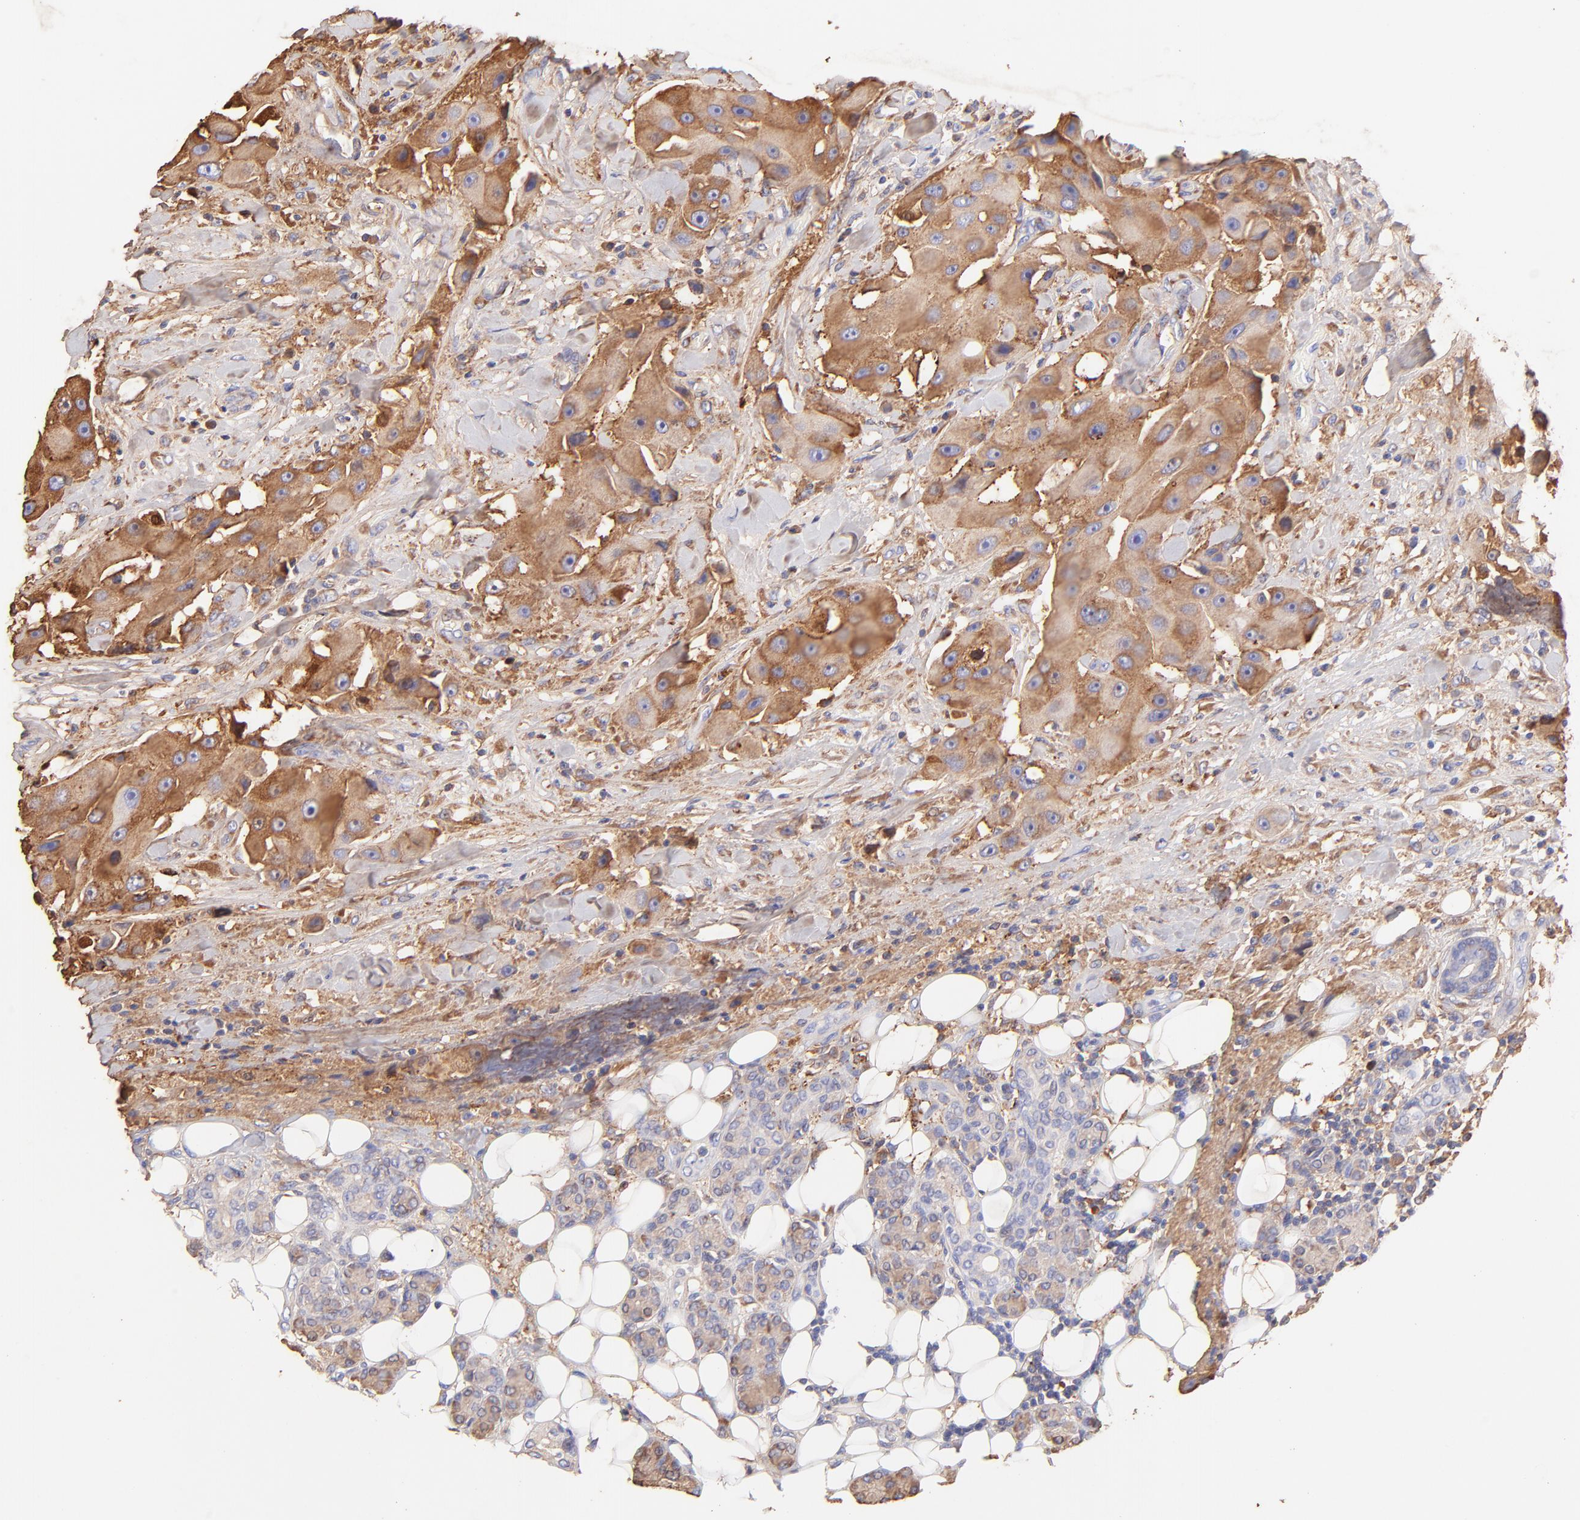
{"staining": {"intensity": "strong", "quantity": ">75%", "location": "cytoplasmic/membranous"}, "tissue": "head and neck cancer", "cell_type": "Tumor cells", "image_type": "cancer", "snomed": [{"axis": "morphology", "description": "Normal tissue, NOS"}, {"axis": "morphology", "description": "Adenocarcinoma, NOS"}, {"axis": "topography", "description": "Salivary gland"}, {"axis": "topography", "description": "Head-Neck"}], "caption": "Adenocarcinoma (head and neck) stained with a brown dye demonstrates strong cytoplasmic/membranous positive staining in approximately >75% of tumor cells.", "gene": "BGN", "patient": {"sex": "male", "age": 80}}